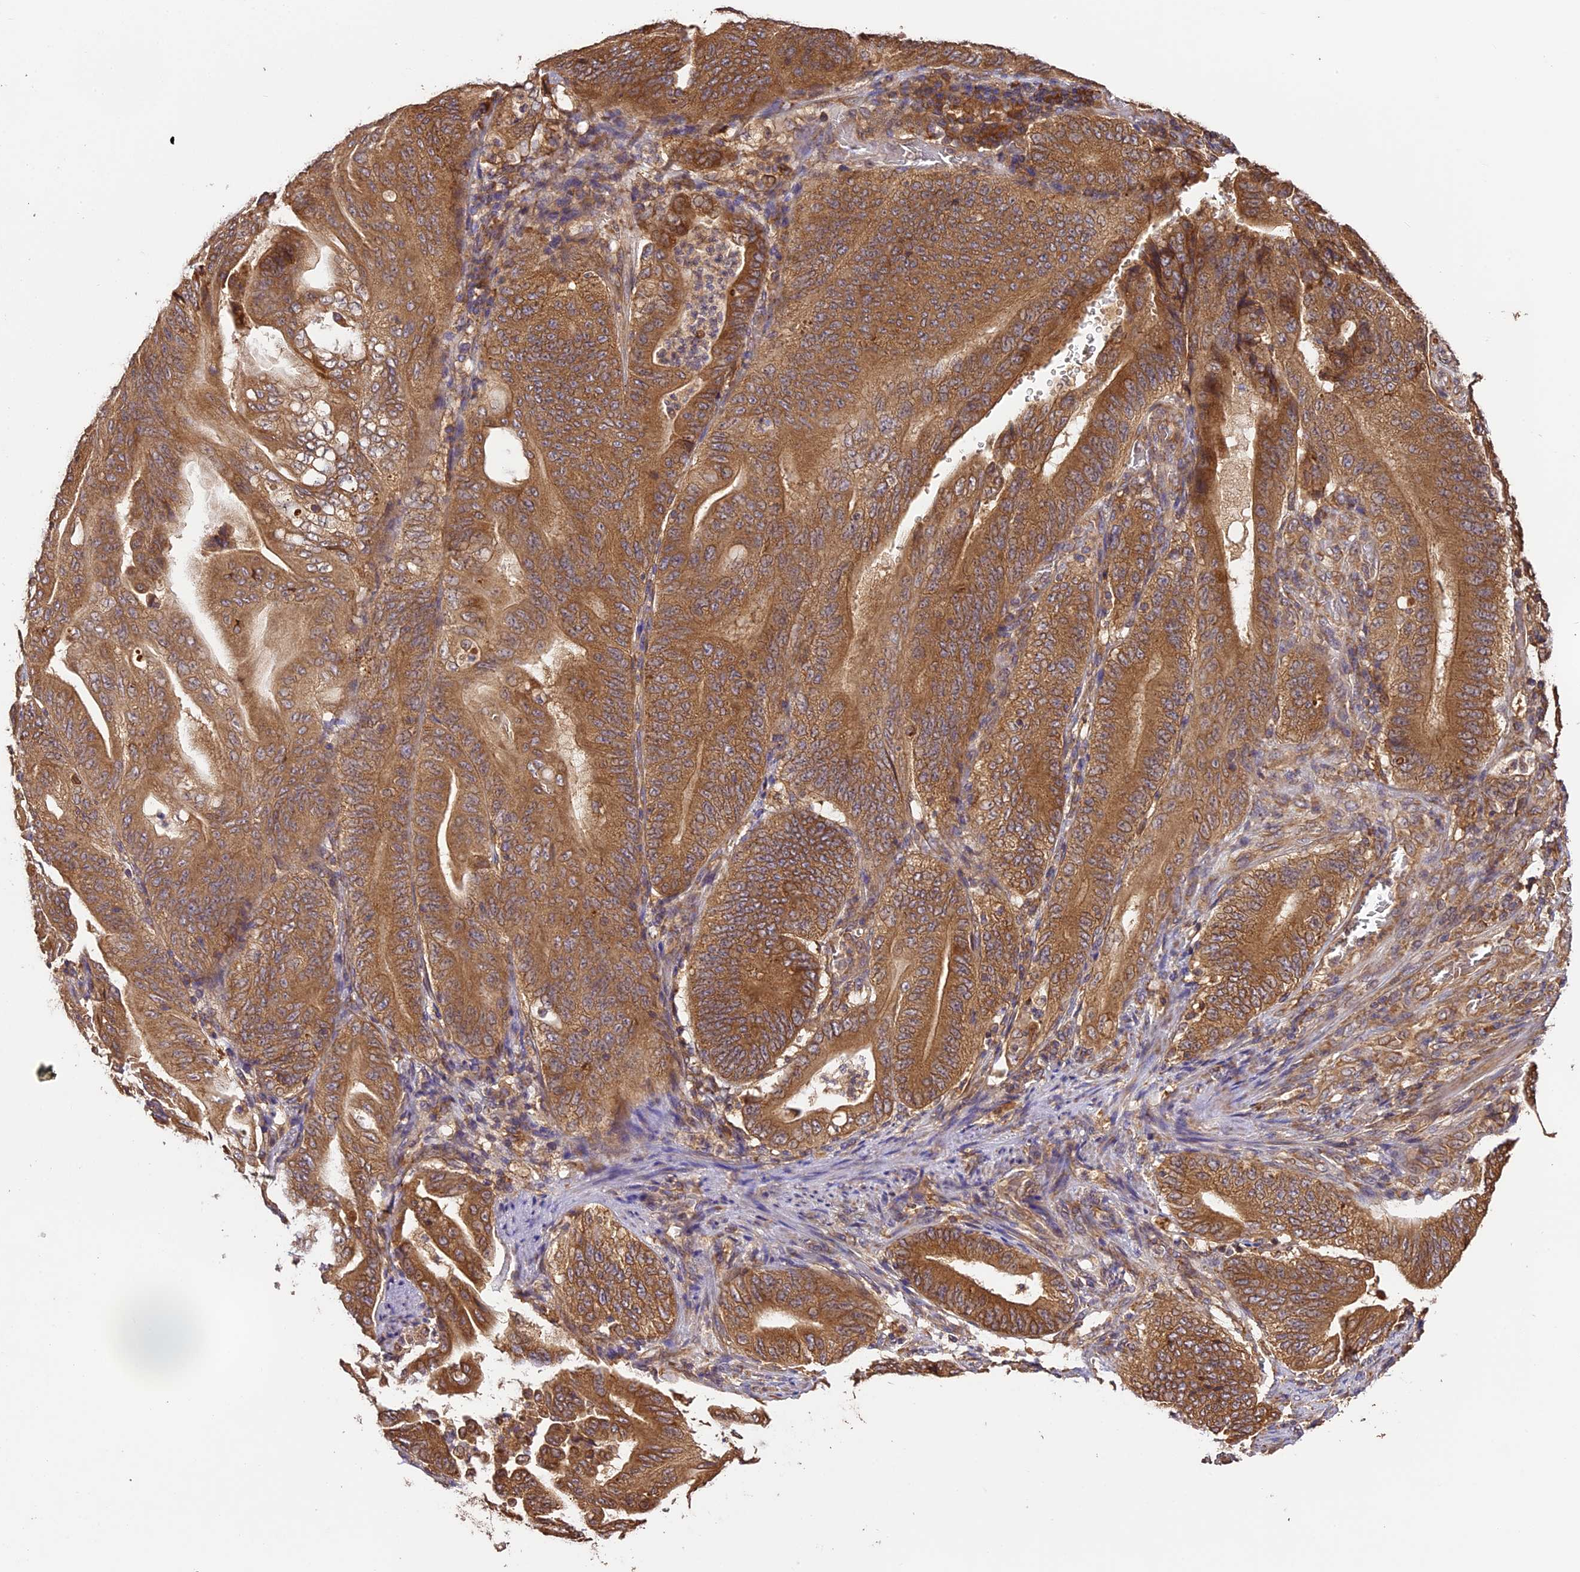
{"staining": {"intensity": "moderate", "quantity": ">75%", "location": "cytoplasmic/membranous"}, "tissue": "stomach cancer", "cell_type": "Tumor cells", "image_type": "cancer", "snomed": [{"axis": "morphology", "description": "Adenocarcinoma, NOS"}, {"axis": "topography", "description": "Stomach"}], "caption": "DAB immunohistochemical staining of human stomach cancer demonstrates moderate cytoplasmic/membranous protein expression in approximately >75% of tumor cells.", "gene": "BRAP", "patient": {"sex": "female", "age": 73}}